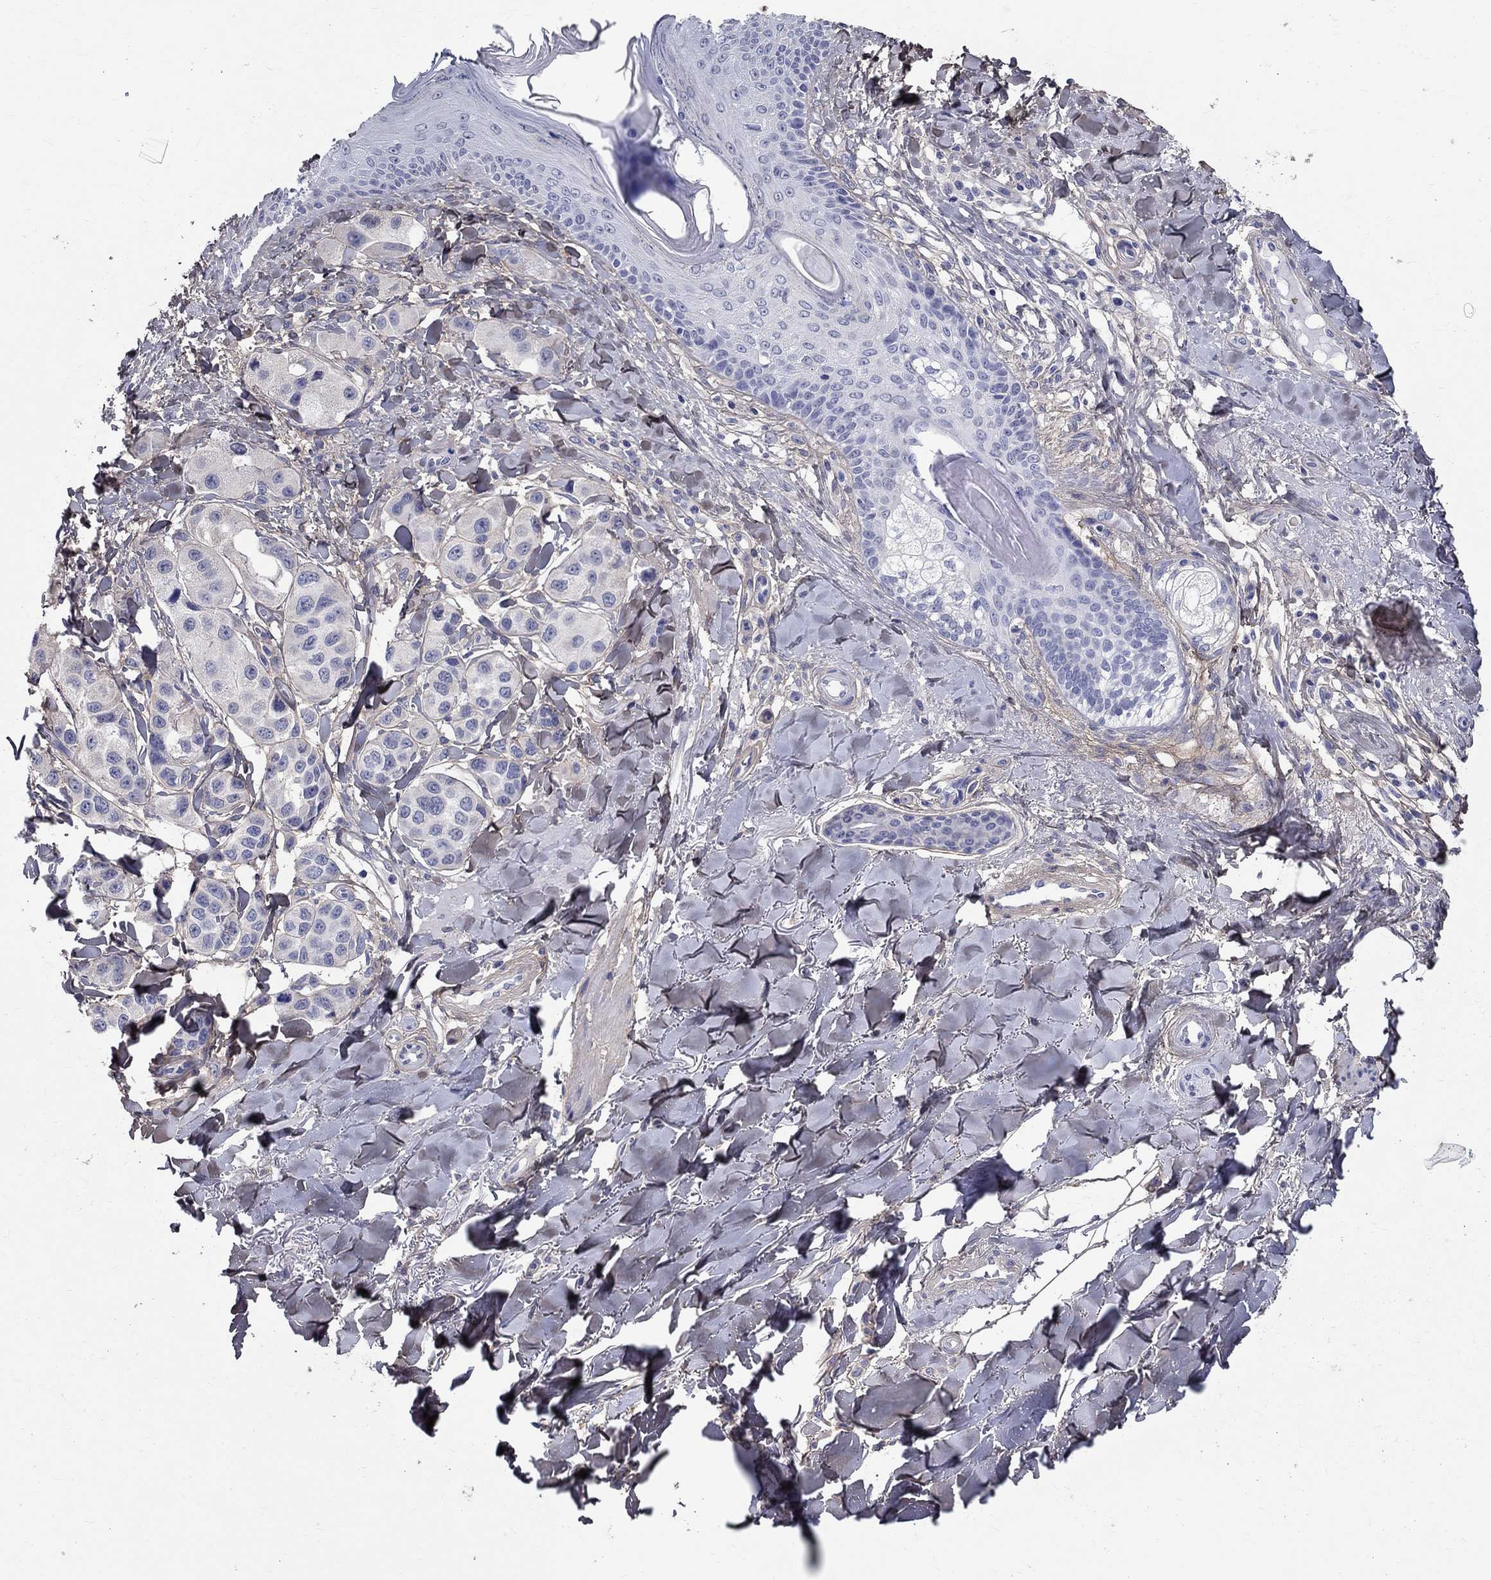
{"staining": {"intensity": "negative", "quantity": "none", "location": "none"}, "tissue": "melanoma", "cell_type": "Tumor cells", "image_type": "cancer", "snomed": [{"axis": "morphology", "description": "Malignant melanoma, NOS"}, {"axis": "topography", "description": "Skin"}], "caption": "The IHC histopathology image has no significant staining in tumor cells of malignant melanoma tissue.", "gene": "ANXA10", "patient": {"sex": "male", "age": 57}}